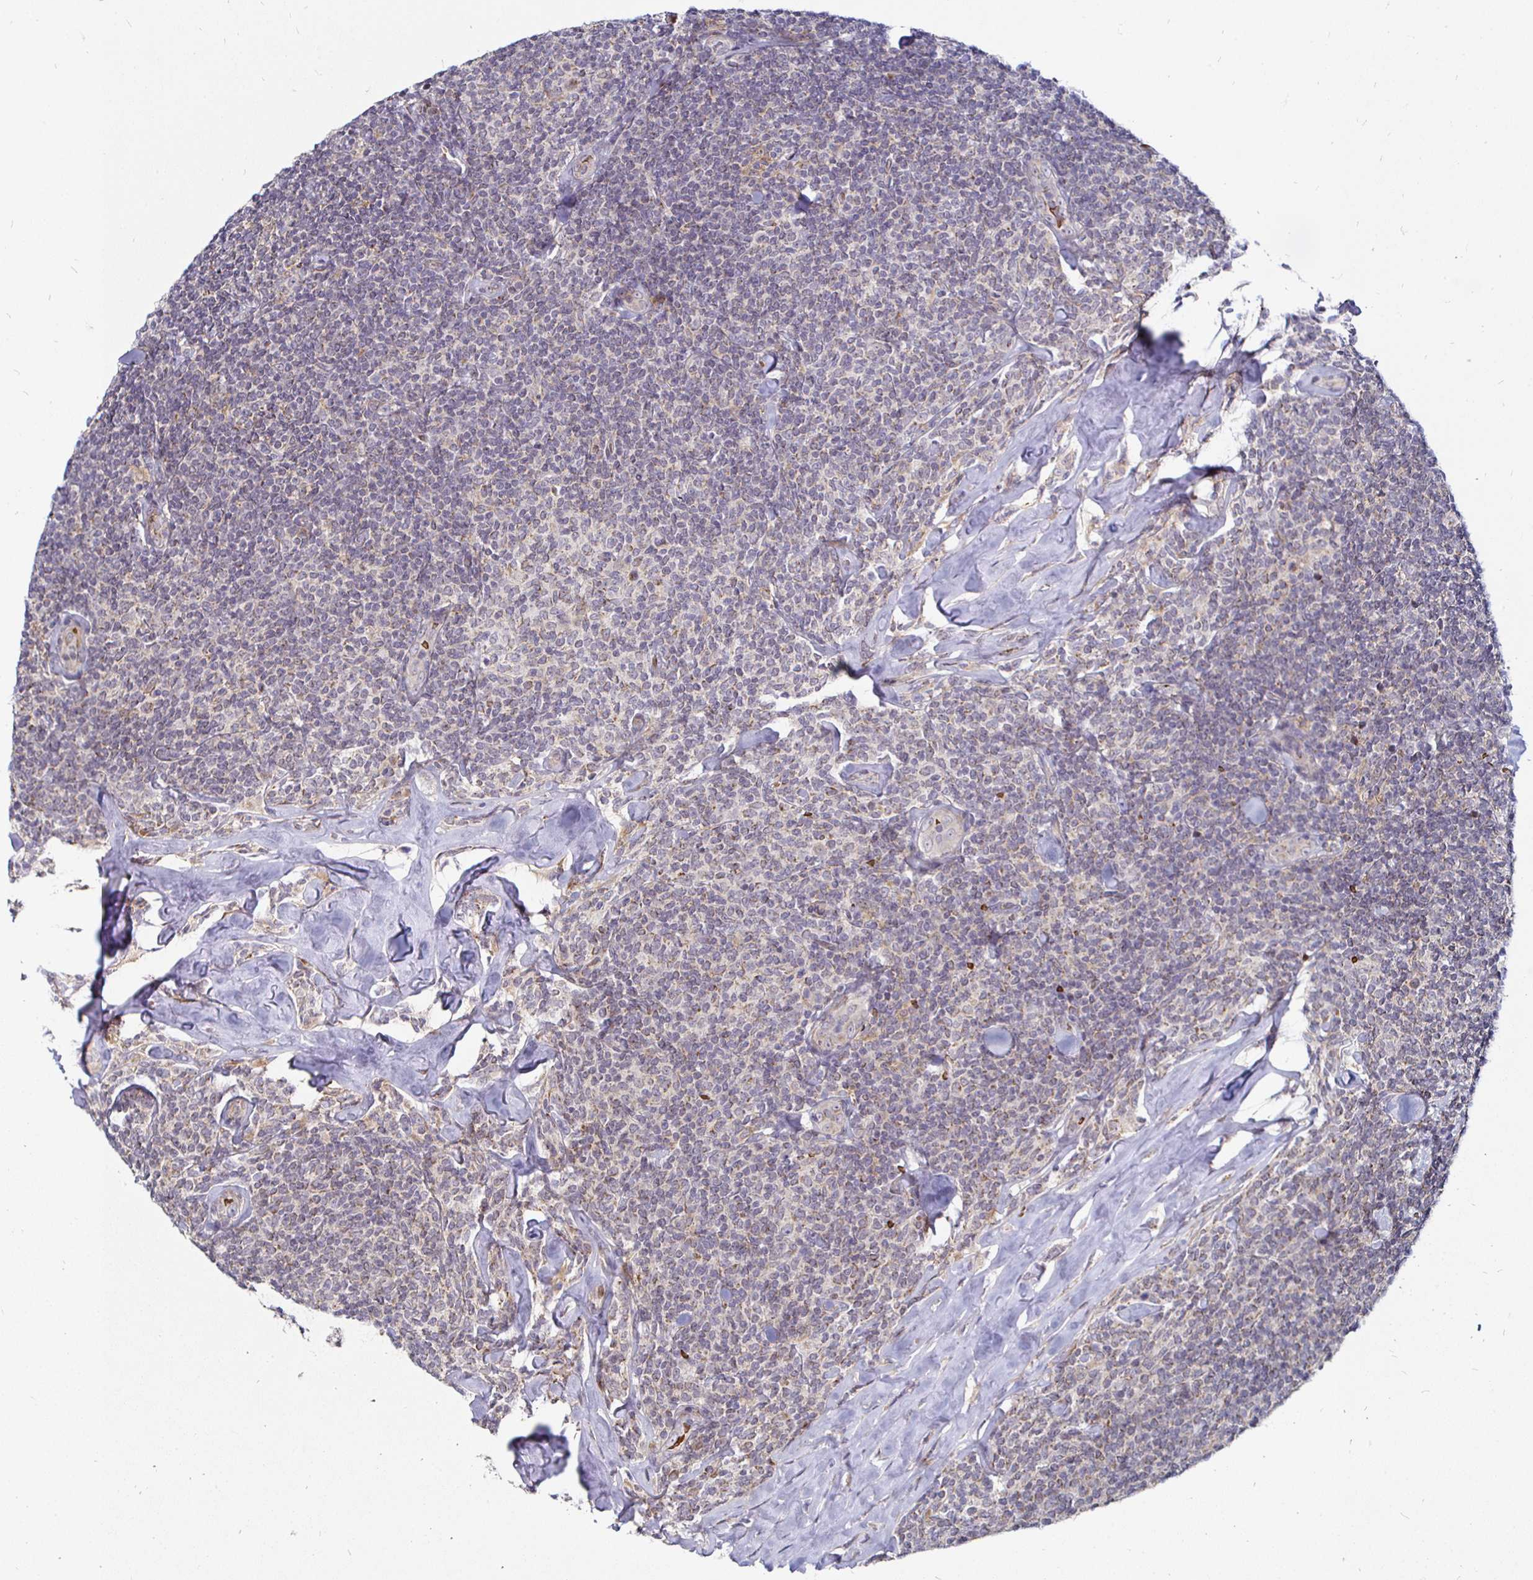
{"staining": {"intensity": "negative", "quantity": "none", "location": "none"}, "tissue": "lymphoma", "cell_type": "Tumor cells", "image_type": "cancer", "snomed": [{"axis": "morphology", "description": "Malignant lymphoma, non-Hodgkin's type, Low grade"}, {"axis": "topography", "description": "Lymph node"}], "caption": "DAB immunohistochemical staining of lymphoma demonstrates no significant staining in tumor cells.", "gene": "ATG3", "patient": {"sex": "female", "age": 56}}